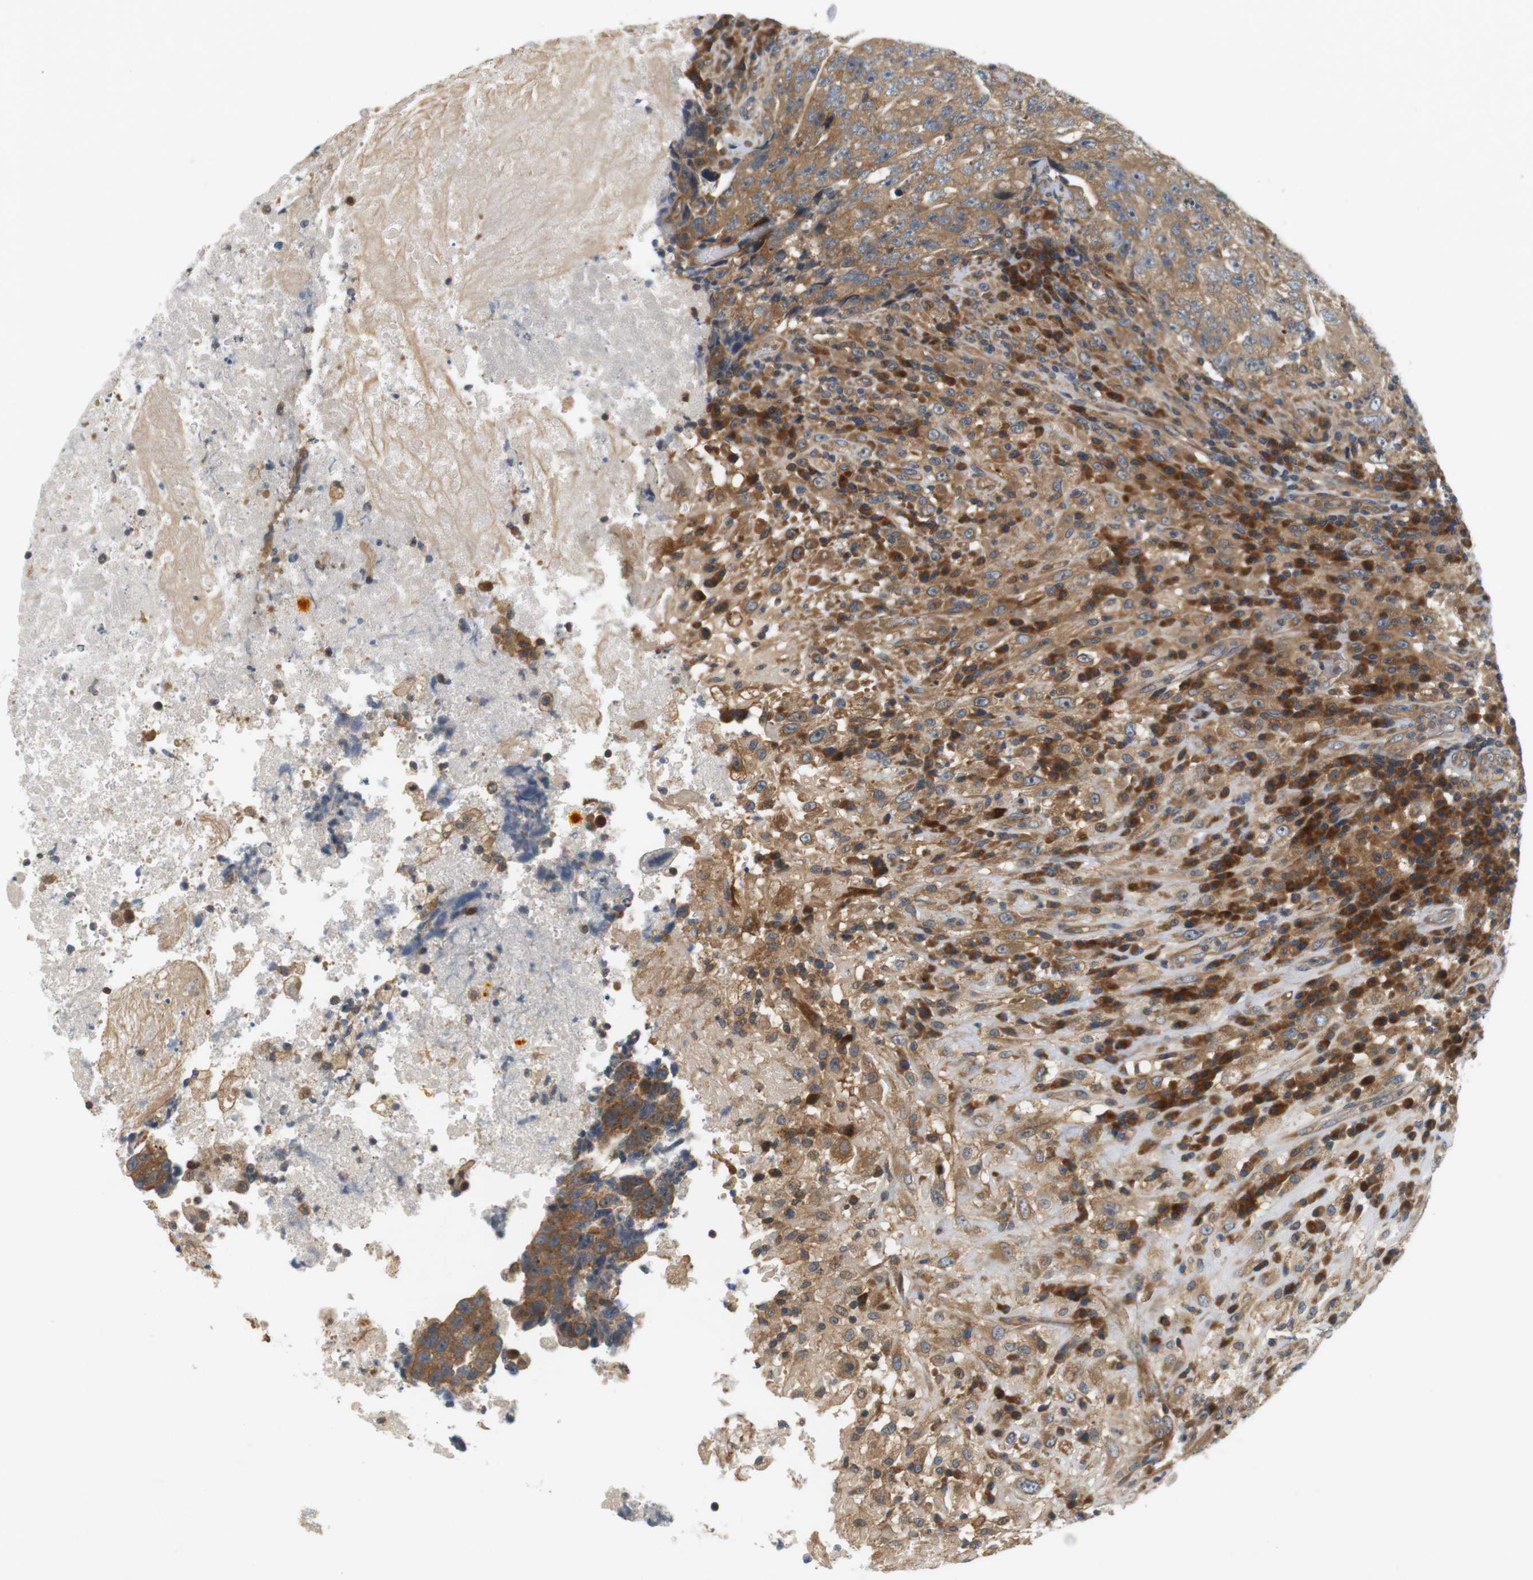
{"staining": {"intensity": "moderate", "quantity": ">75%", "location": "cytoplasmic/membranous"}, "tissue": "testis cancer", "cell_type": "Tumor cells", "image_type": "cancer", "snomed": [{"axis": "morphology", "description": "Necrosis, NOS"}, {"axis": "morphology", "description": "Carcinoma, Embryonal, NOS"}, {"axis": "topography", "description": "Testis"}], "caption": "Approximately >75% of tumor cells in human testis cancer reveal moderate cytoplasmic/membranous protein positivity as visualized by brown immunohistochemical staining.", "gene": "SH3GLB1", "patient": {"sex": "male", "age": 19}}